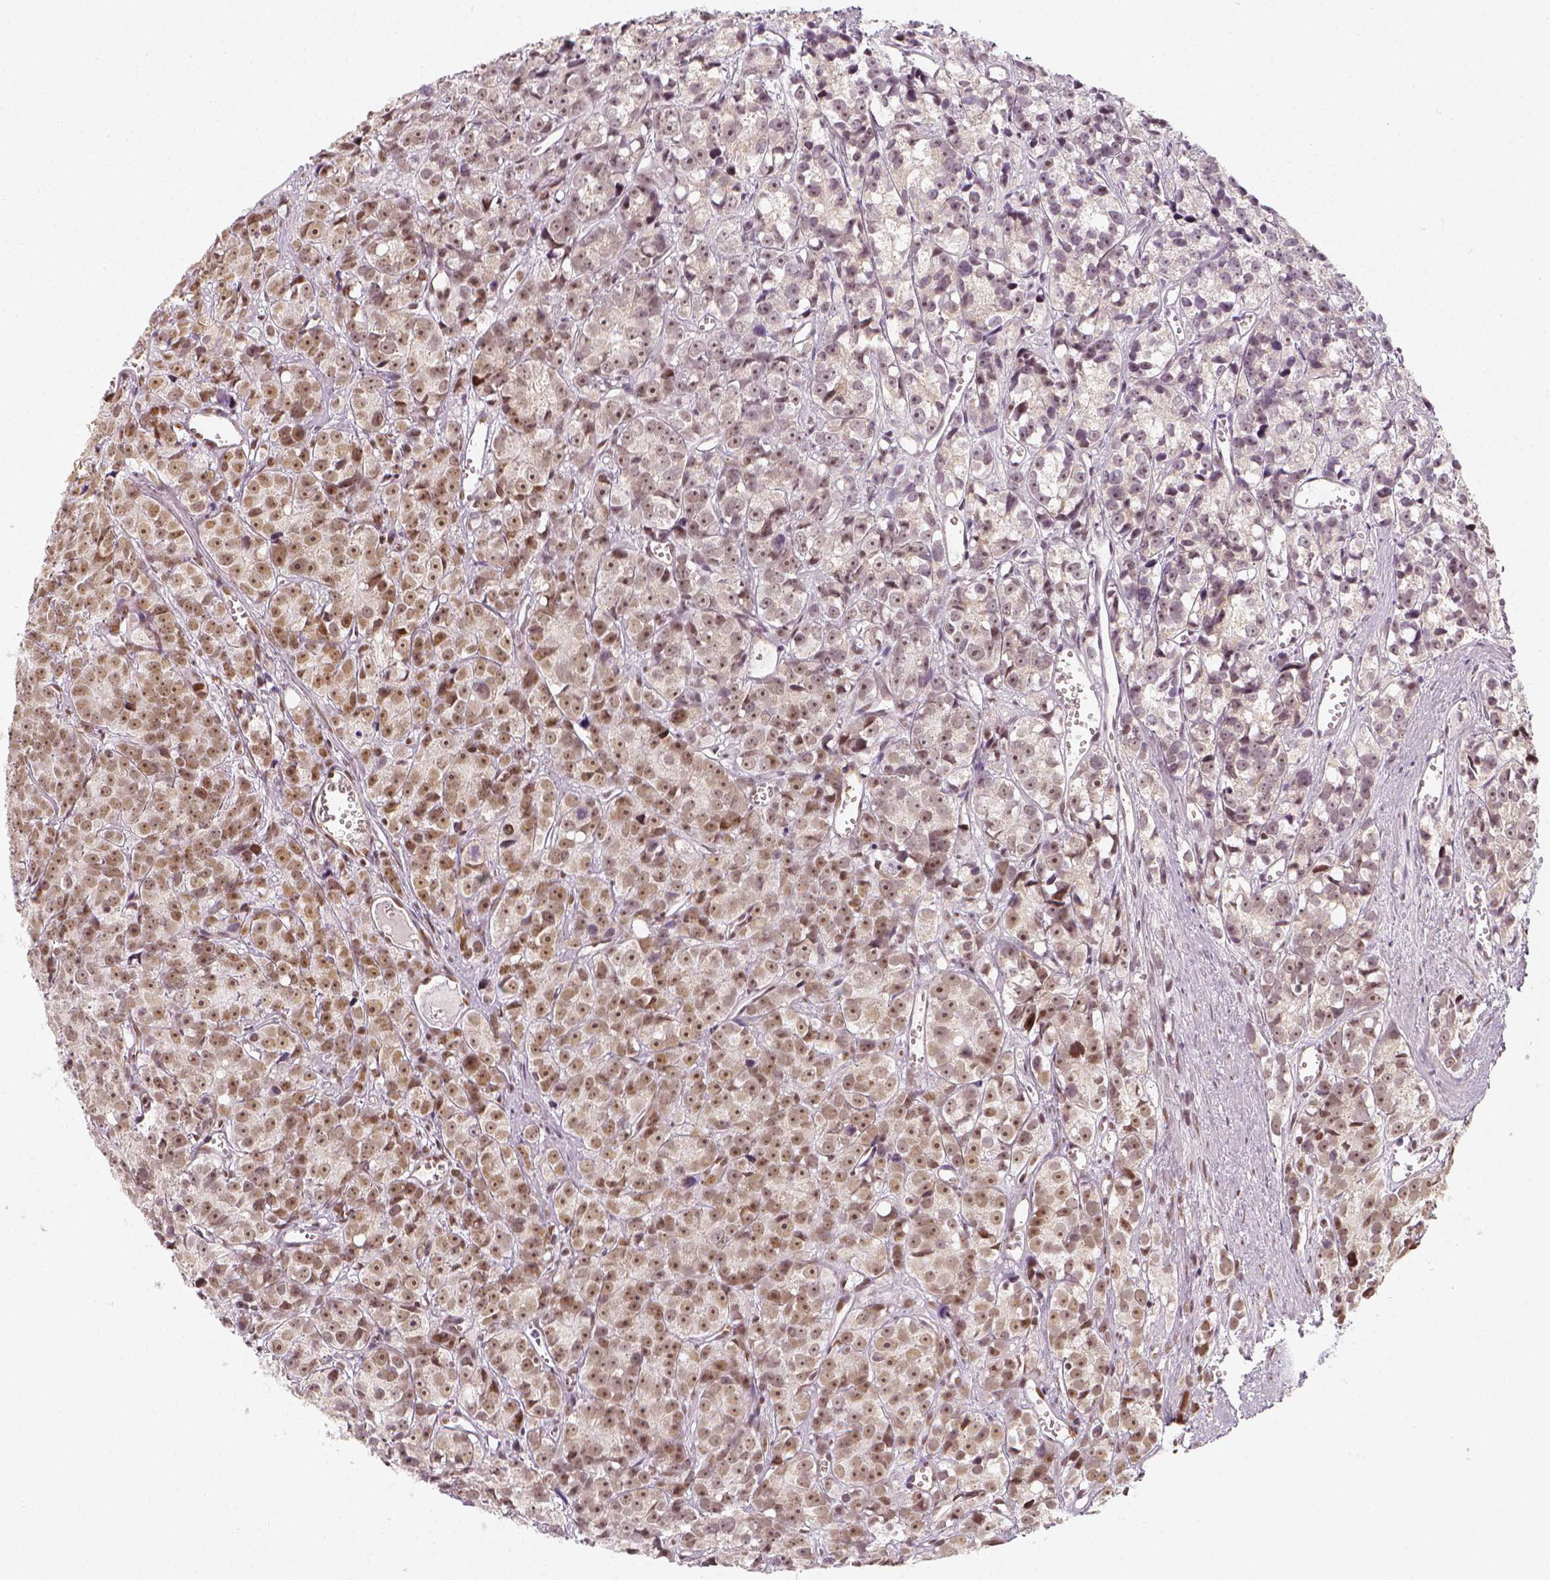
{"staining": {"intensity": "weak", "quantity": "25%-75%", "location": "nuclear"}, "tissue": "prostate cancer", "cell_type": "Tumor cells", "image_type": "cancer", "snomed": [{"axis": "morphology", "description": "Adenocarcinoma, High grade"}, {"axis": "topography", "description": "Prostate"}], "caption": "Adenocarcinoma (high-grade) (prostate) stained with immunohistochemistry reveals weak nuclear staining in about 25%-75% of tumor cells. (Brightfield microscopy of DAB IHC at high magnification).", "gene": "KDM5B", "patient": {"sex": "male", "age": 77}}